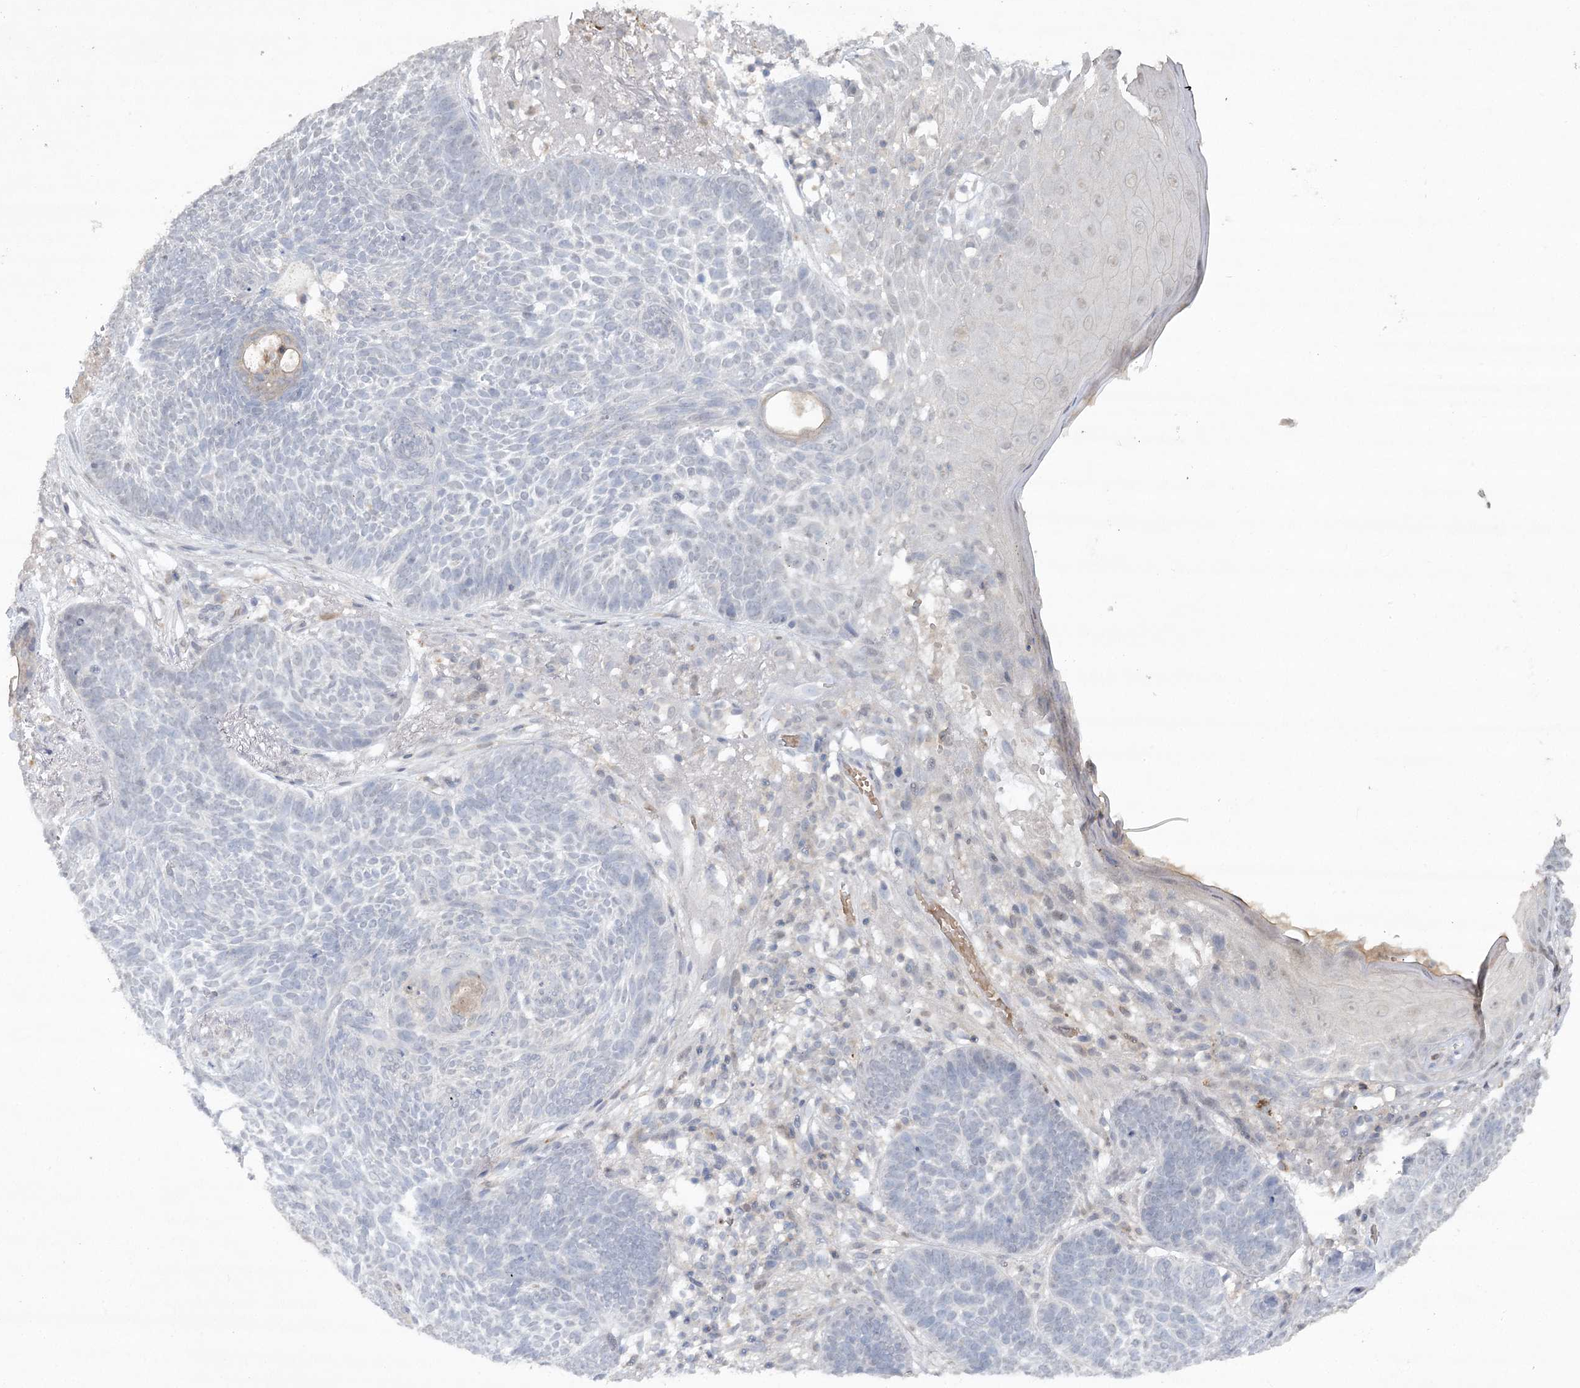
{"staining": {"intensity": "negative", "quantity": "none", "location": "none"}, "tissue": "skin cancer", "cell_type": "Tumor cells", "image_type": "cancer", "snomed": [{"axis": "morphology", "description": "Normal tissue, NOS"}, {"axis": "morphology", "description": "Basal cell carcinoma"}, {"axis": "topography", "description": "Skin"}], "caption": "Tumor cells show no significant staining in basal cell carcinoma (skin).", "gene": "TRAF3IP1", "patient": {"sex": "male", "age": 64}}